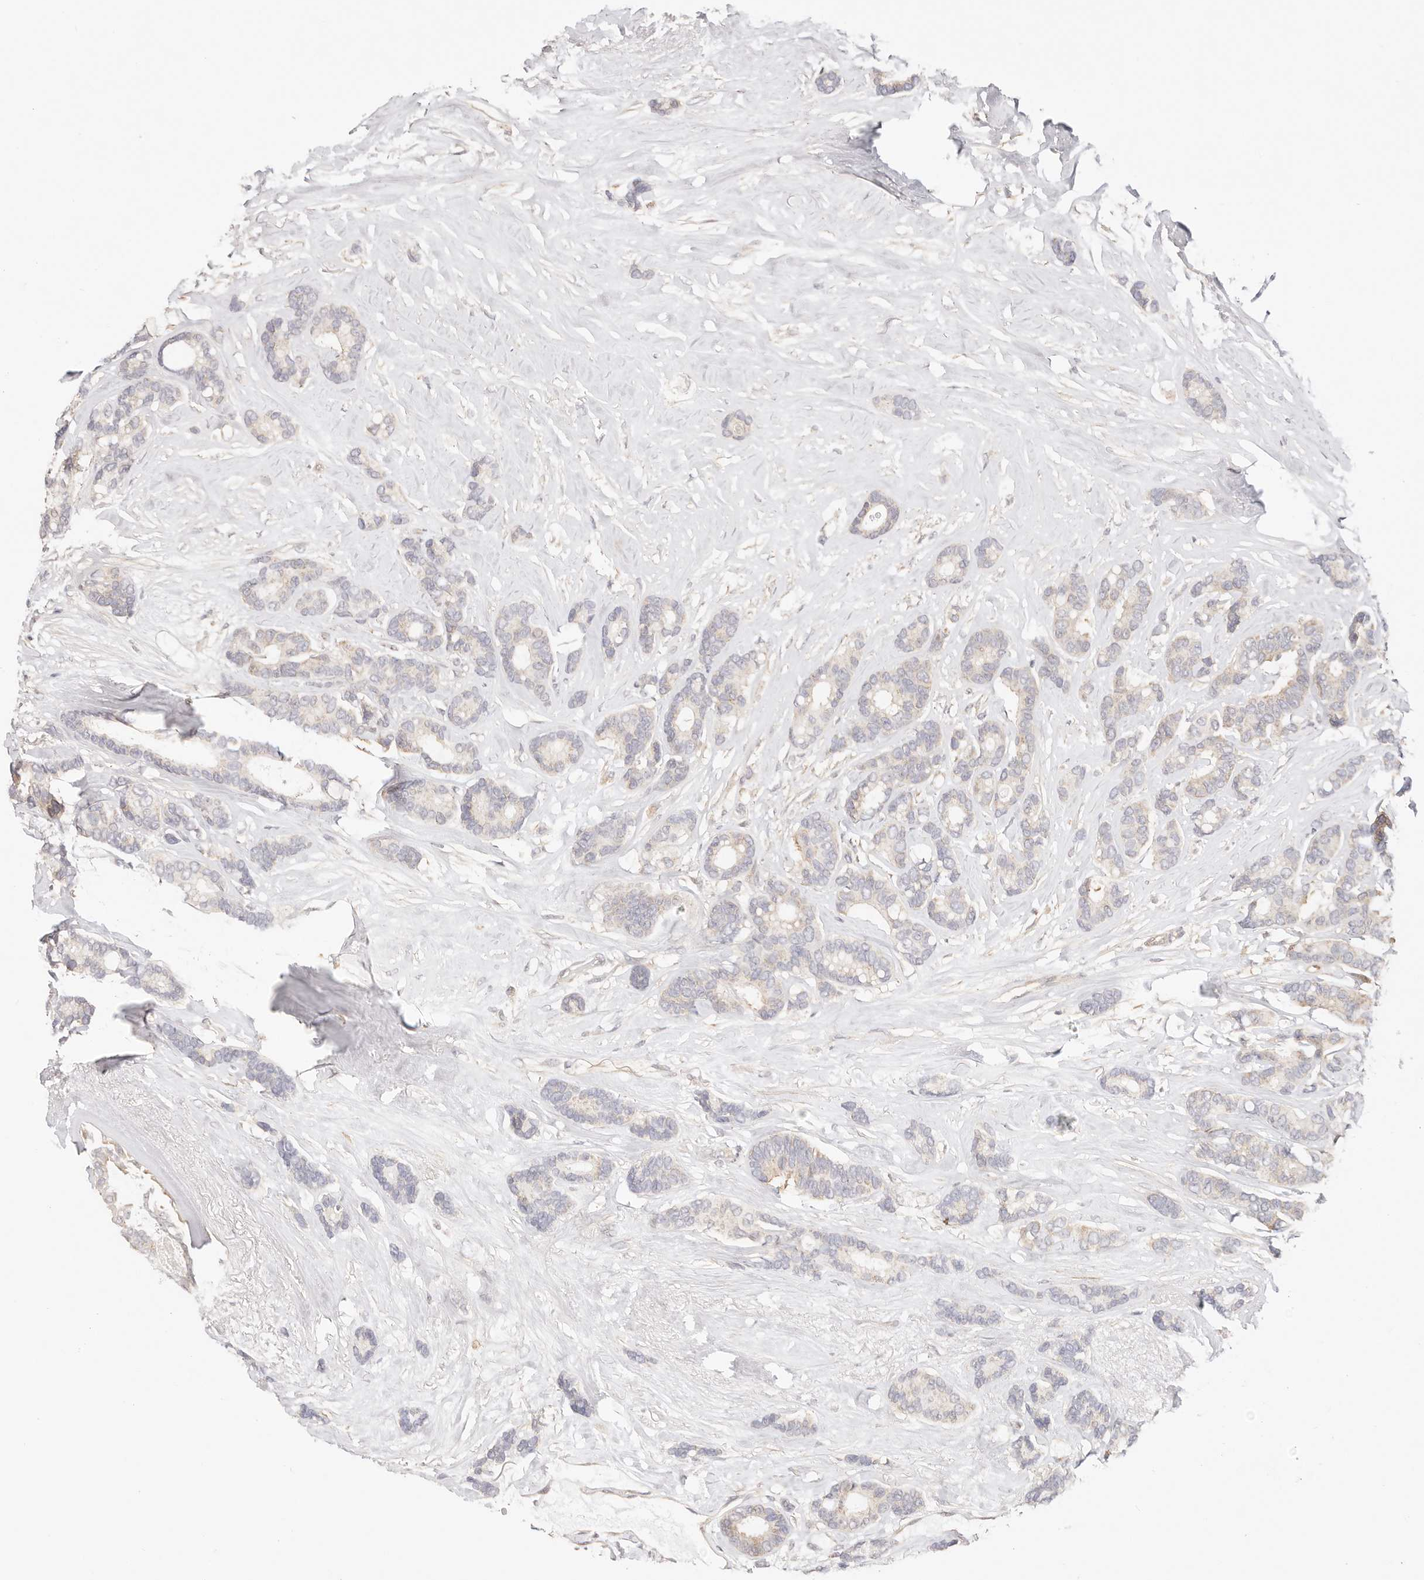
{"staining": {"intensity": "negative", "quantity": "none", "location": "none"}, "tissue": "breast cancer", "cell_type": "Tumor cells", "image_type": "cancer", "snomed": [{"axis": "morphology", "description": "Duct carcinoma"}, {"axis": "topography", "description": "Breast"}], "caption": "Human breast intraductal carcinoma stained for a protein using immunohistochemistry (IHC) shows no positivity in tumor cells.", "gene": "KCMF1", "patient": {"sex": "female", "age": 87}}